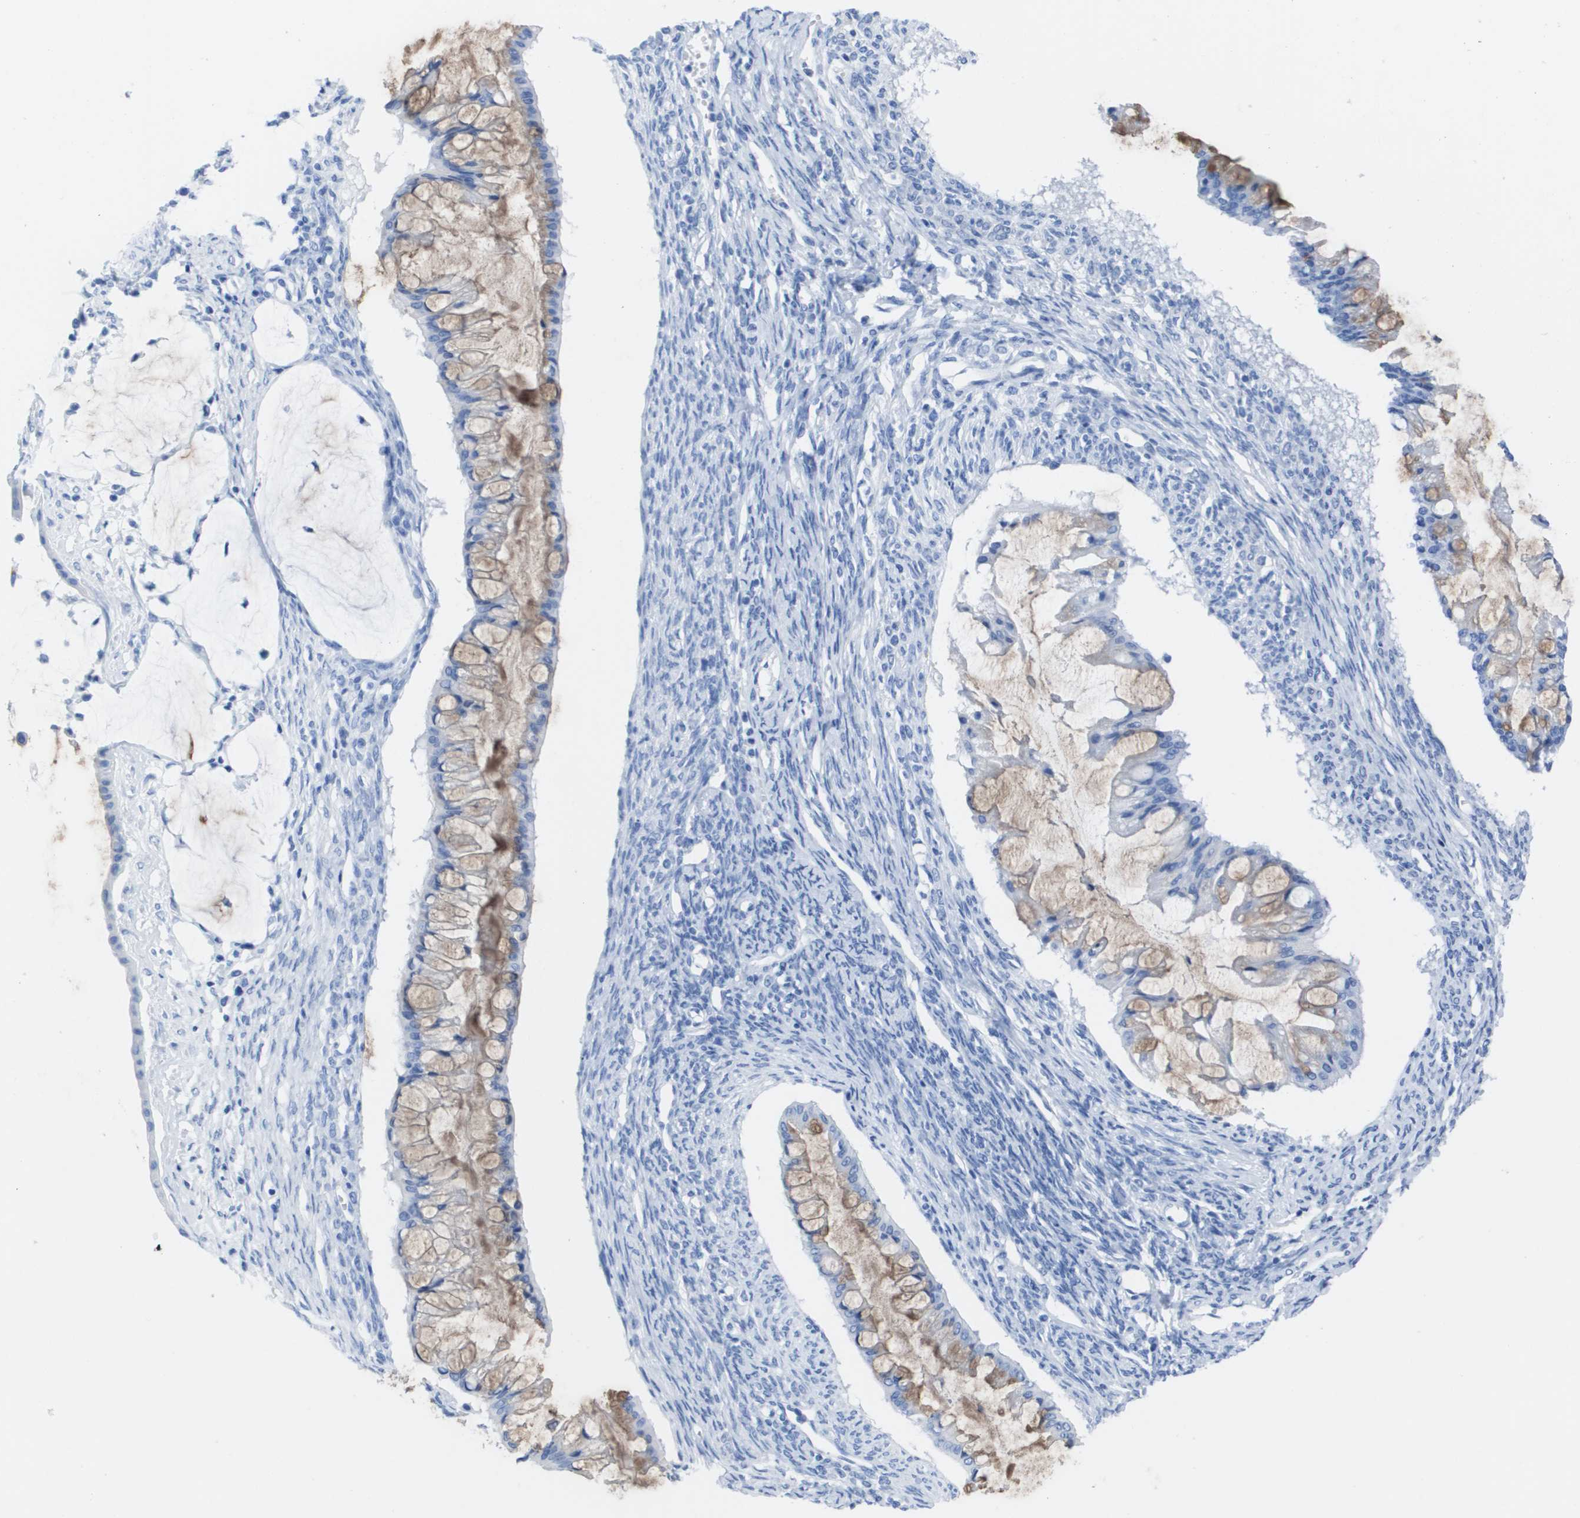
{"staining": {"intensity": "weak", "quantity": "25%-75%", "location": "cytoplasmic/membranous"}, "tissue": "ovarian cancer", "cell_type": "Tumor cells", "image_type": "cancer", "snomed": [{"axis": "morphology", "description": "Cystadenocarcinoma, mucinous, NOS"}, {"axis": "topography", "description": "Ovary"}], "caption": "Immunohistochemical staining of ovarian mucinous cystadenocarcinoma shows low levels of weak cytoplasmic/membranous protein positivity in about 25%-75% of tumor cells. (IHC, brightfield microscopy, high magnification).", "gene": "KCNA3", "patient": {"sex": "female", "age": 73}}